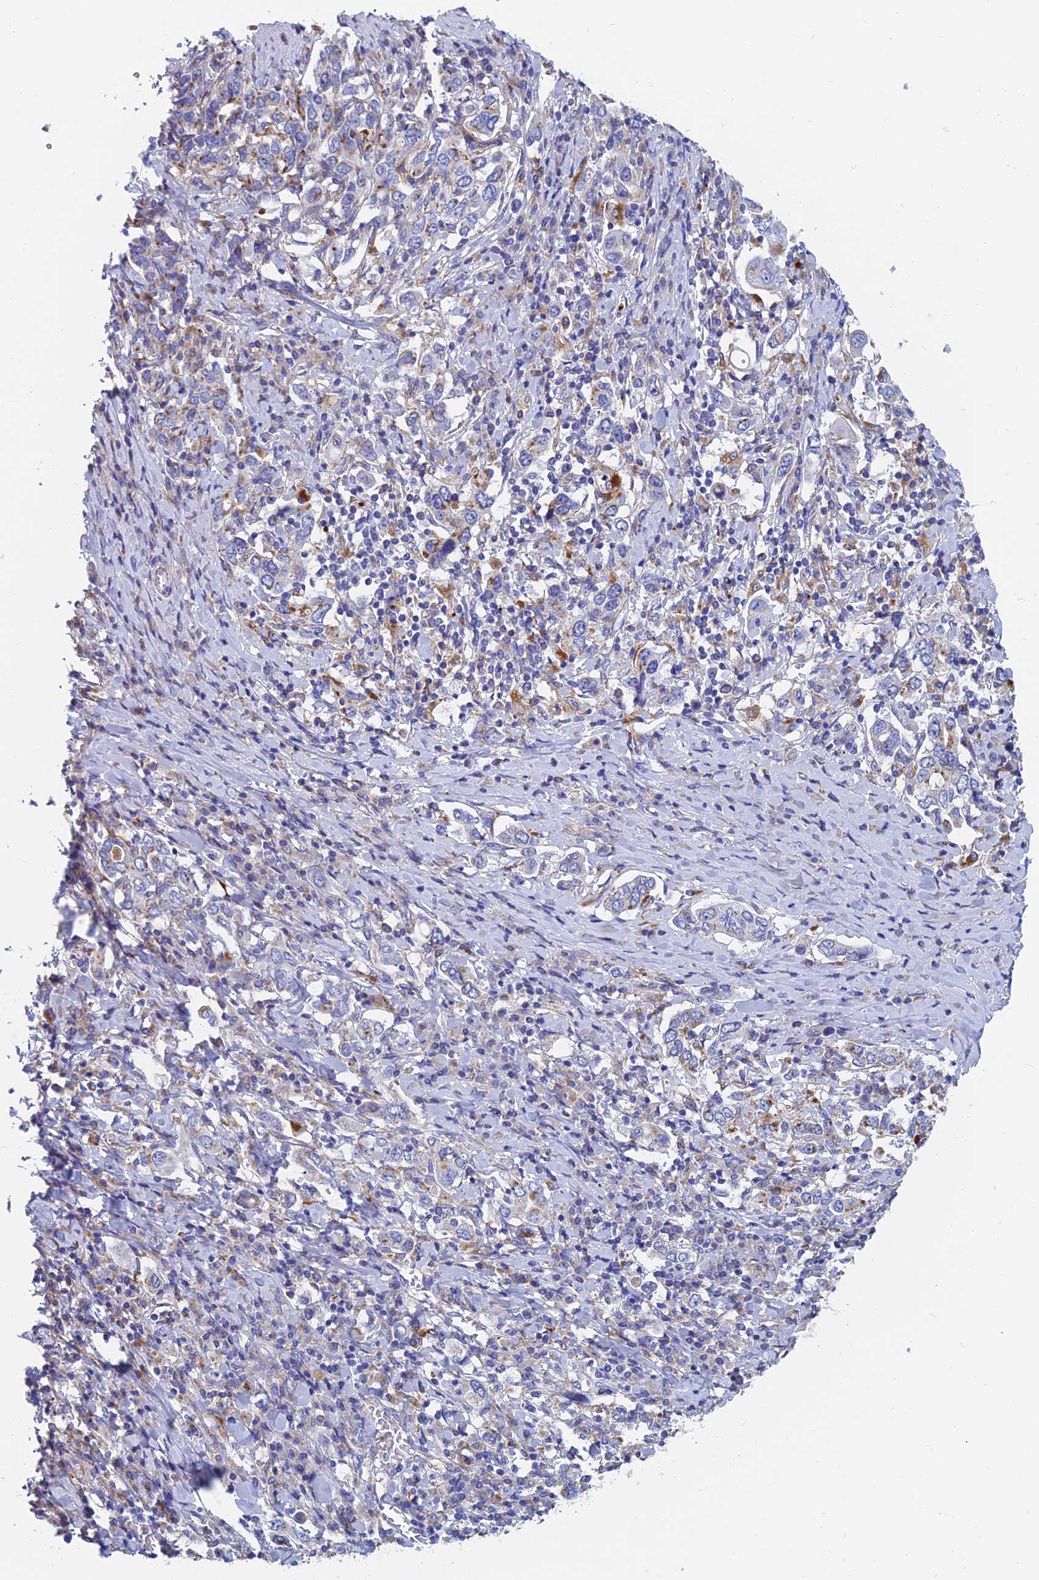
{"staining": {"intensity": "moderate", "quantity": "<25%", "location": "cytoplasmic/membranous"}, "tissue": "stomach cancer", "cell_type": "Tumor cells", "image_type": "cancer", "snomed": [{"axis": "morphology", "description": "Adenocarcinoma, NOS"}, {"axis": "topography", "description": "Stomach, upper"}, {"axis": "topography", "description": "Stomach"}], "caption": "The immunohistochemical stain highlights moderate cytoplasmic/membranous expression in tumor cells of stomach cancer (adenocarcinoma) tissue. The staining was performed using DAB to visualize the protein expression in brown, while the nuclei were stained in blue with hematoxylin (Magnification: 20x).", "gene": "SPNS1", "patient": {"sex": "male", "age": 62}}